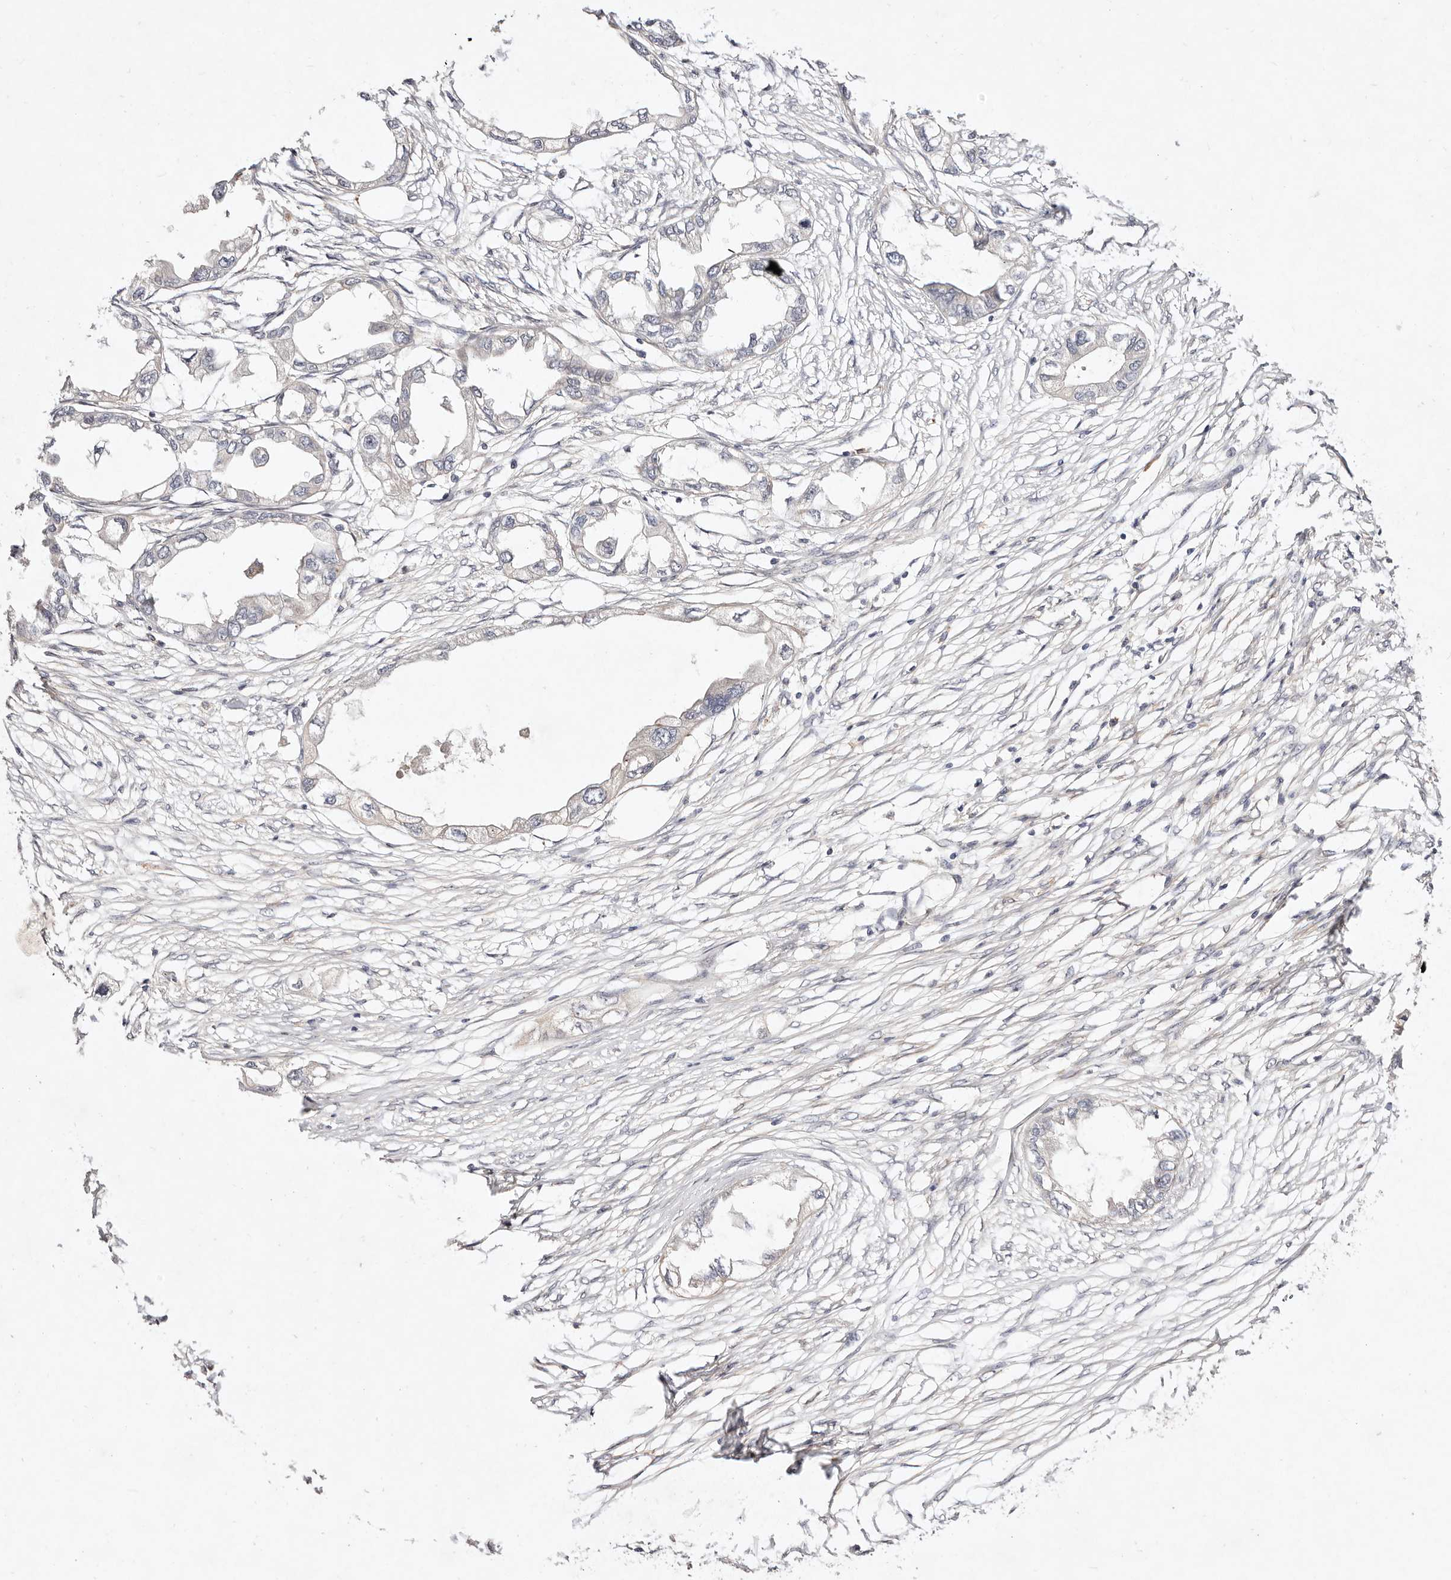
{"staining": {"intensity": "negative", "quantity": "none", "location": "none"}, "tissue": "endometrial cancer", "cell_type": "Tumor cells", "image_type": "cancer", "snomed": [{"axis": "morphology", "description": "Adenocarcinoma, NOS"}, {"axis": "morphology", "description": "Adenocarcinoma, metastatic, NOS"}, {"axis": "topography", "description": "Adipose tissue"}, {"axis": "topography", "description": "Endometrium"}], "caption": "Protein analysis of endometrial cancer demonstrates no significant expression in tumor cells.", "gene": "MTMR11", "patient": {"sex": "female", "age": 67}}